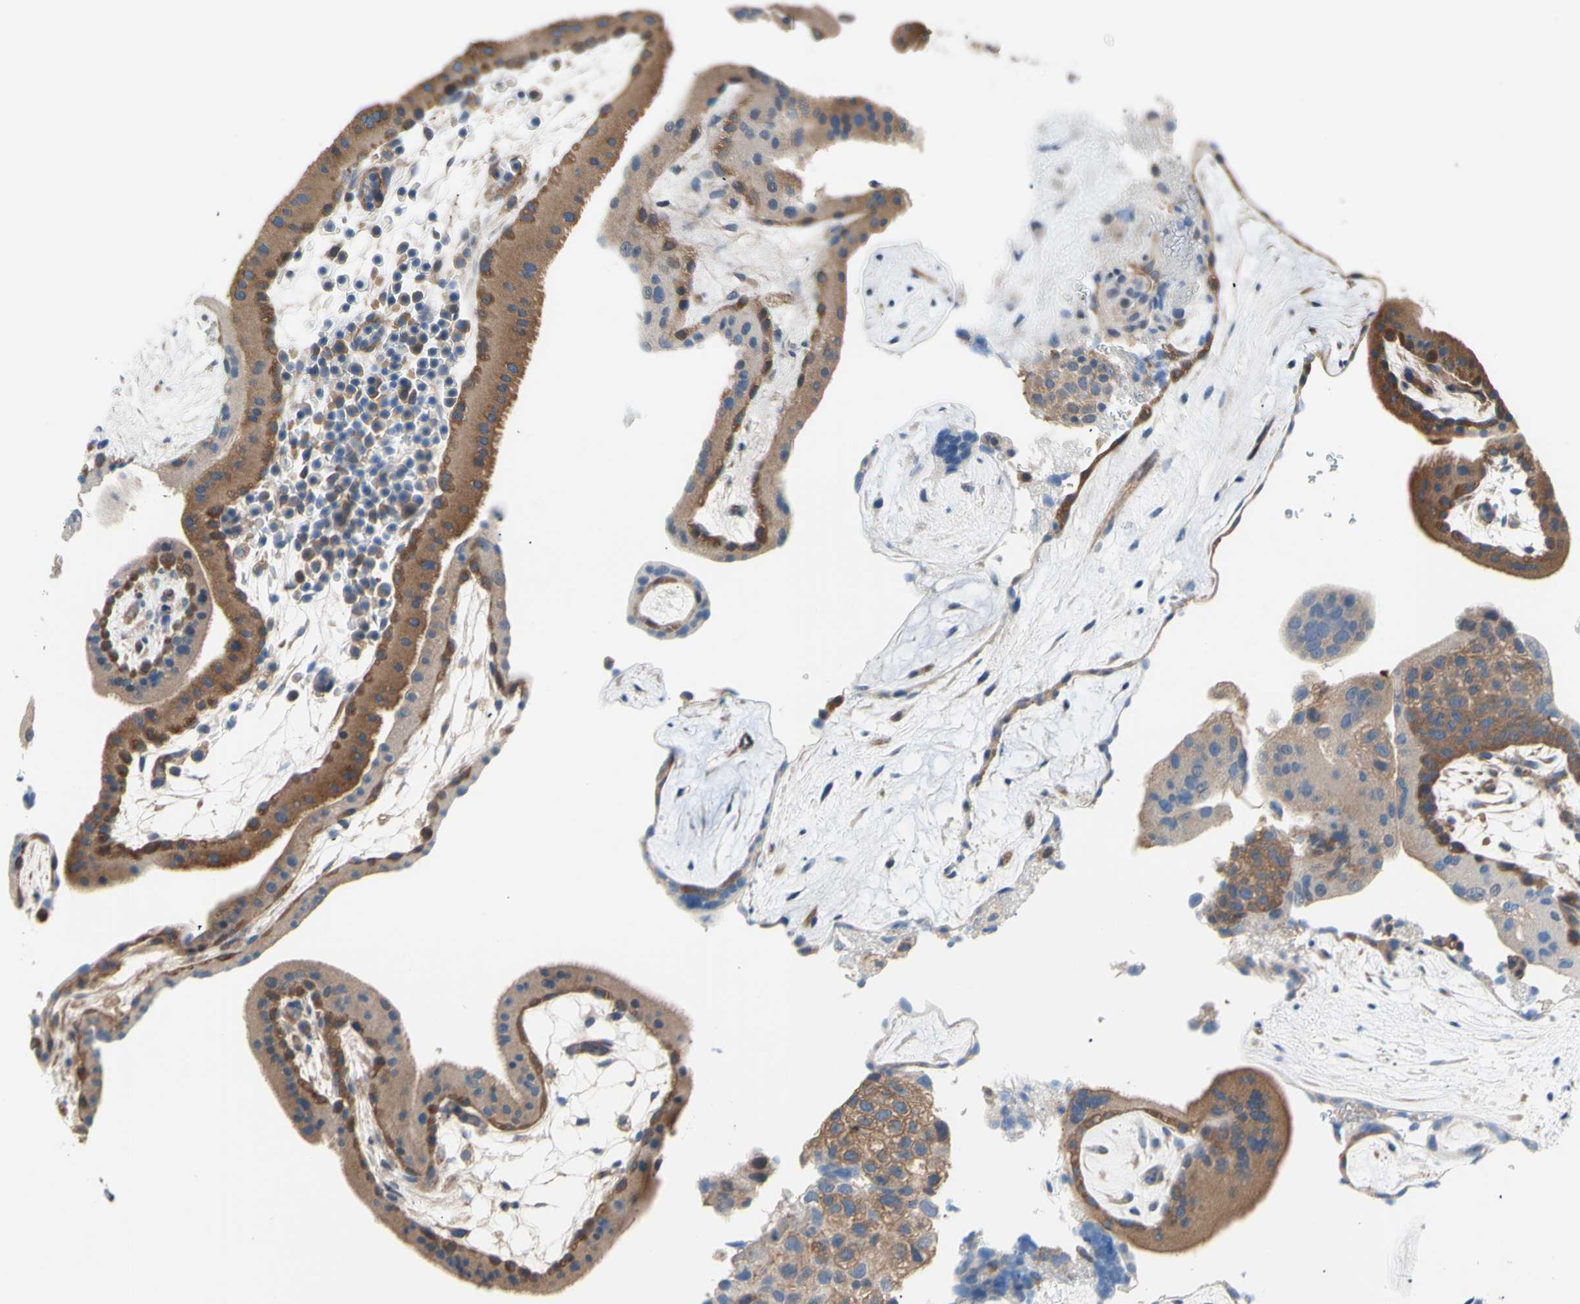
{"staining": {"intensity": "moderate", "quantity": ">75%", "location": "cytoplasmic/membranous"}, "tissue": "placenta", "cell_type": "Decidual cells", "image_type": "normal", "snomed": [{"axis": "morphology", "description": "Normal tissue, NOS"}, {"axis": "topography", "description": "Placenta"}], "caption": "Protein analysis of unremarkable placenta displays moderate cytoplasmic/membranous positivity in approximately >75% of decidual cells.", "gene": "DYNLRB1", "patient": {"sex": "female", "age": 19}}